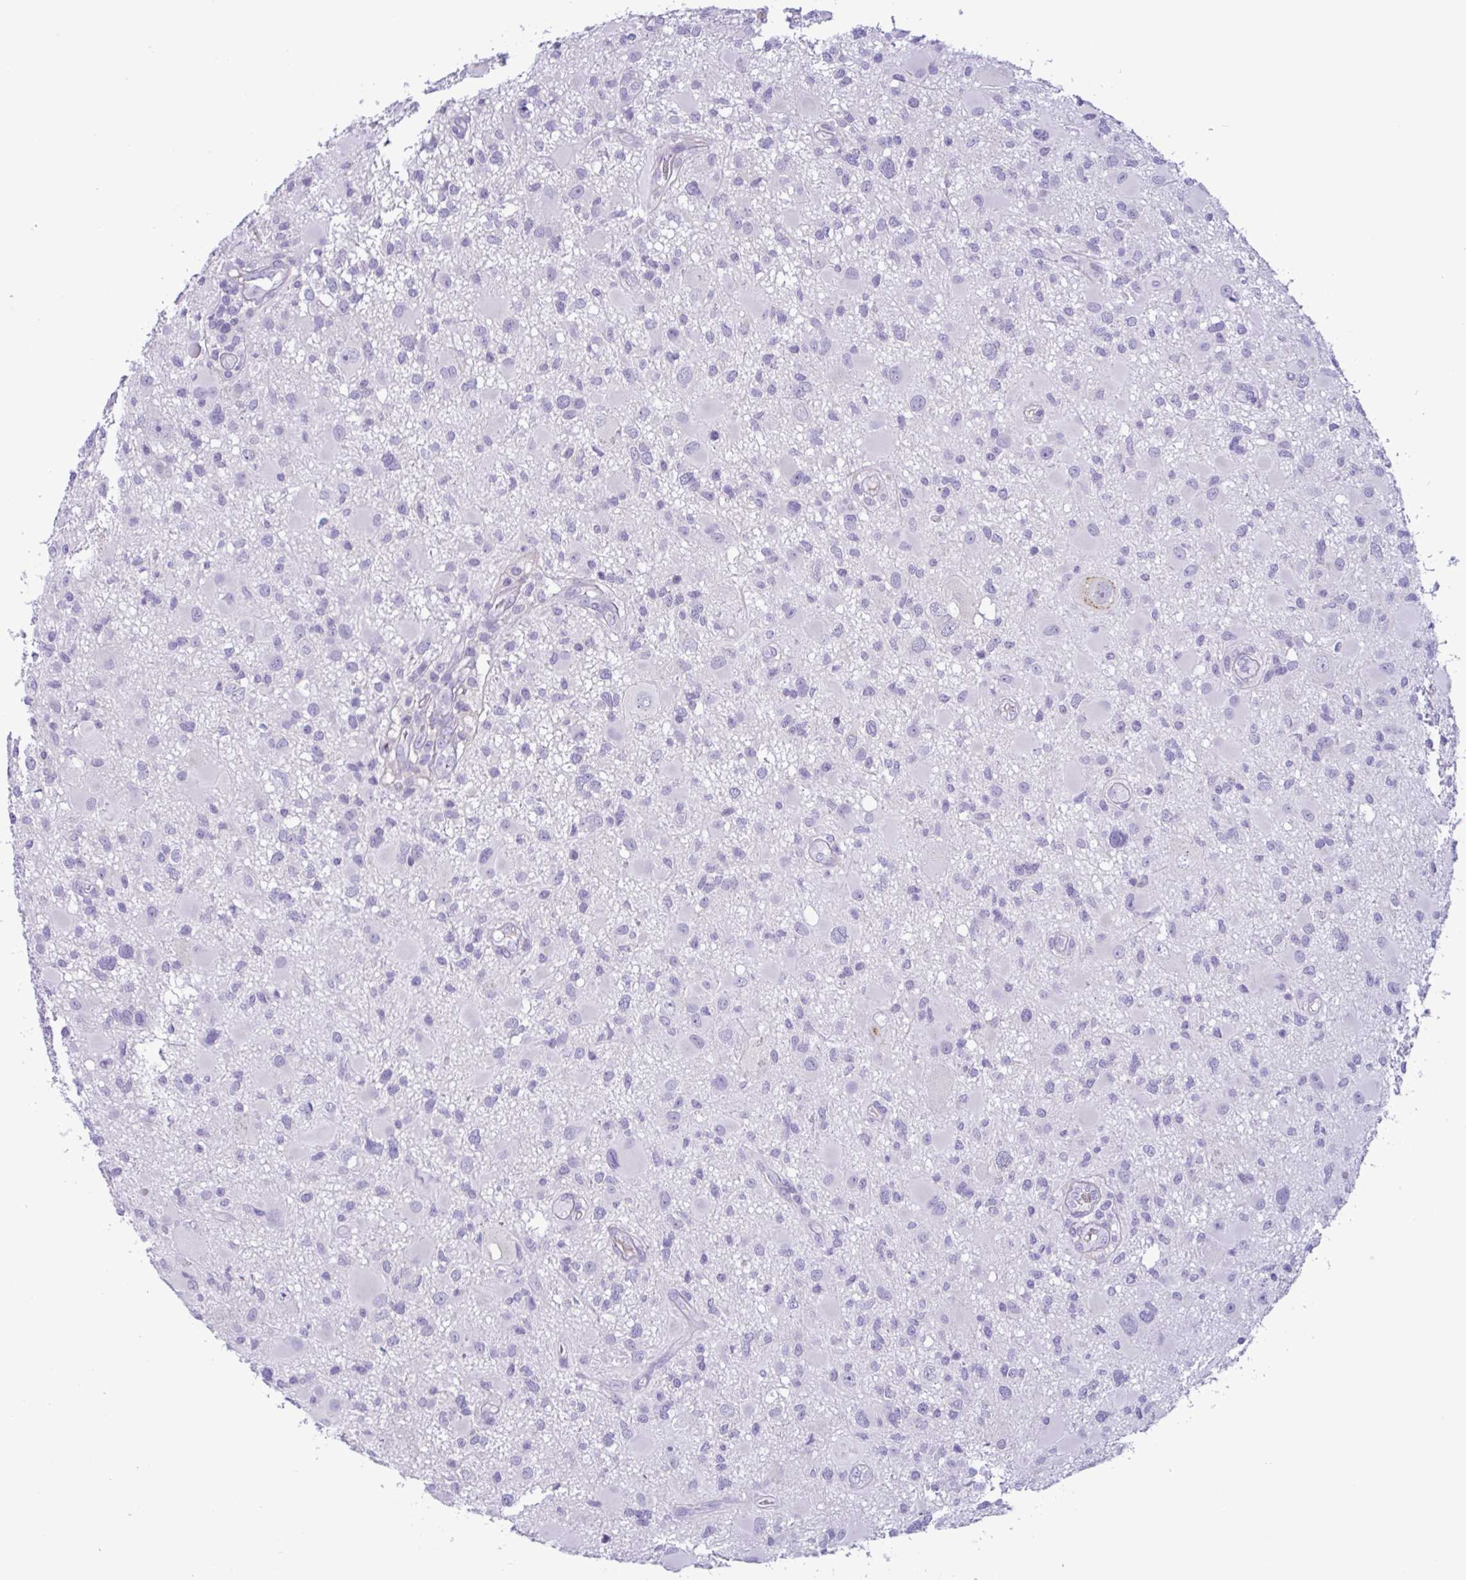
{"staining": {"intensity": "negative", "quantity": "none", "location": "none"}, "tissue": "glioma", "cell_type": "Tumor cells", "image_type": "cancer", "snomed": [{"axis": "morphology", "description": "Glioma, malignant, High grade"}, {"axis": "topography", "description": "Brain"}], "caption": "DAB immunohistochemical staining of malignant glioma (high-grade) displays no significant expression in tumor cells.", "gene": "SREBF1", "patient": {"sex": "male", "age": 54}}